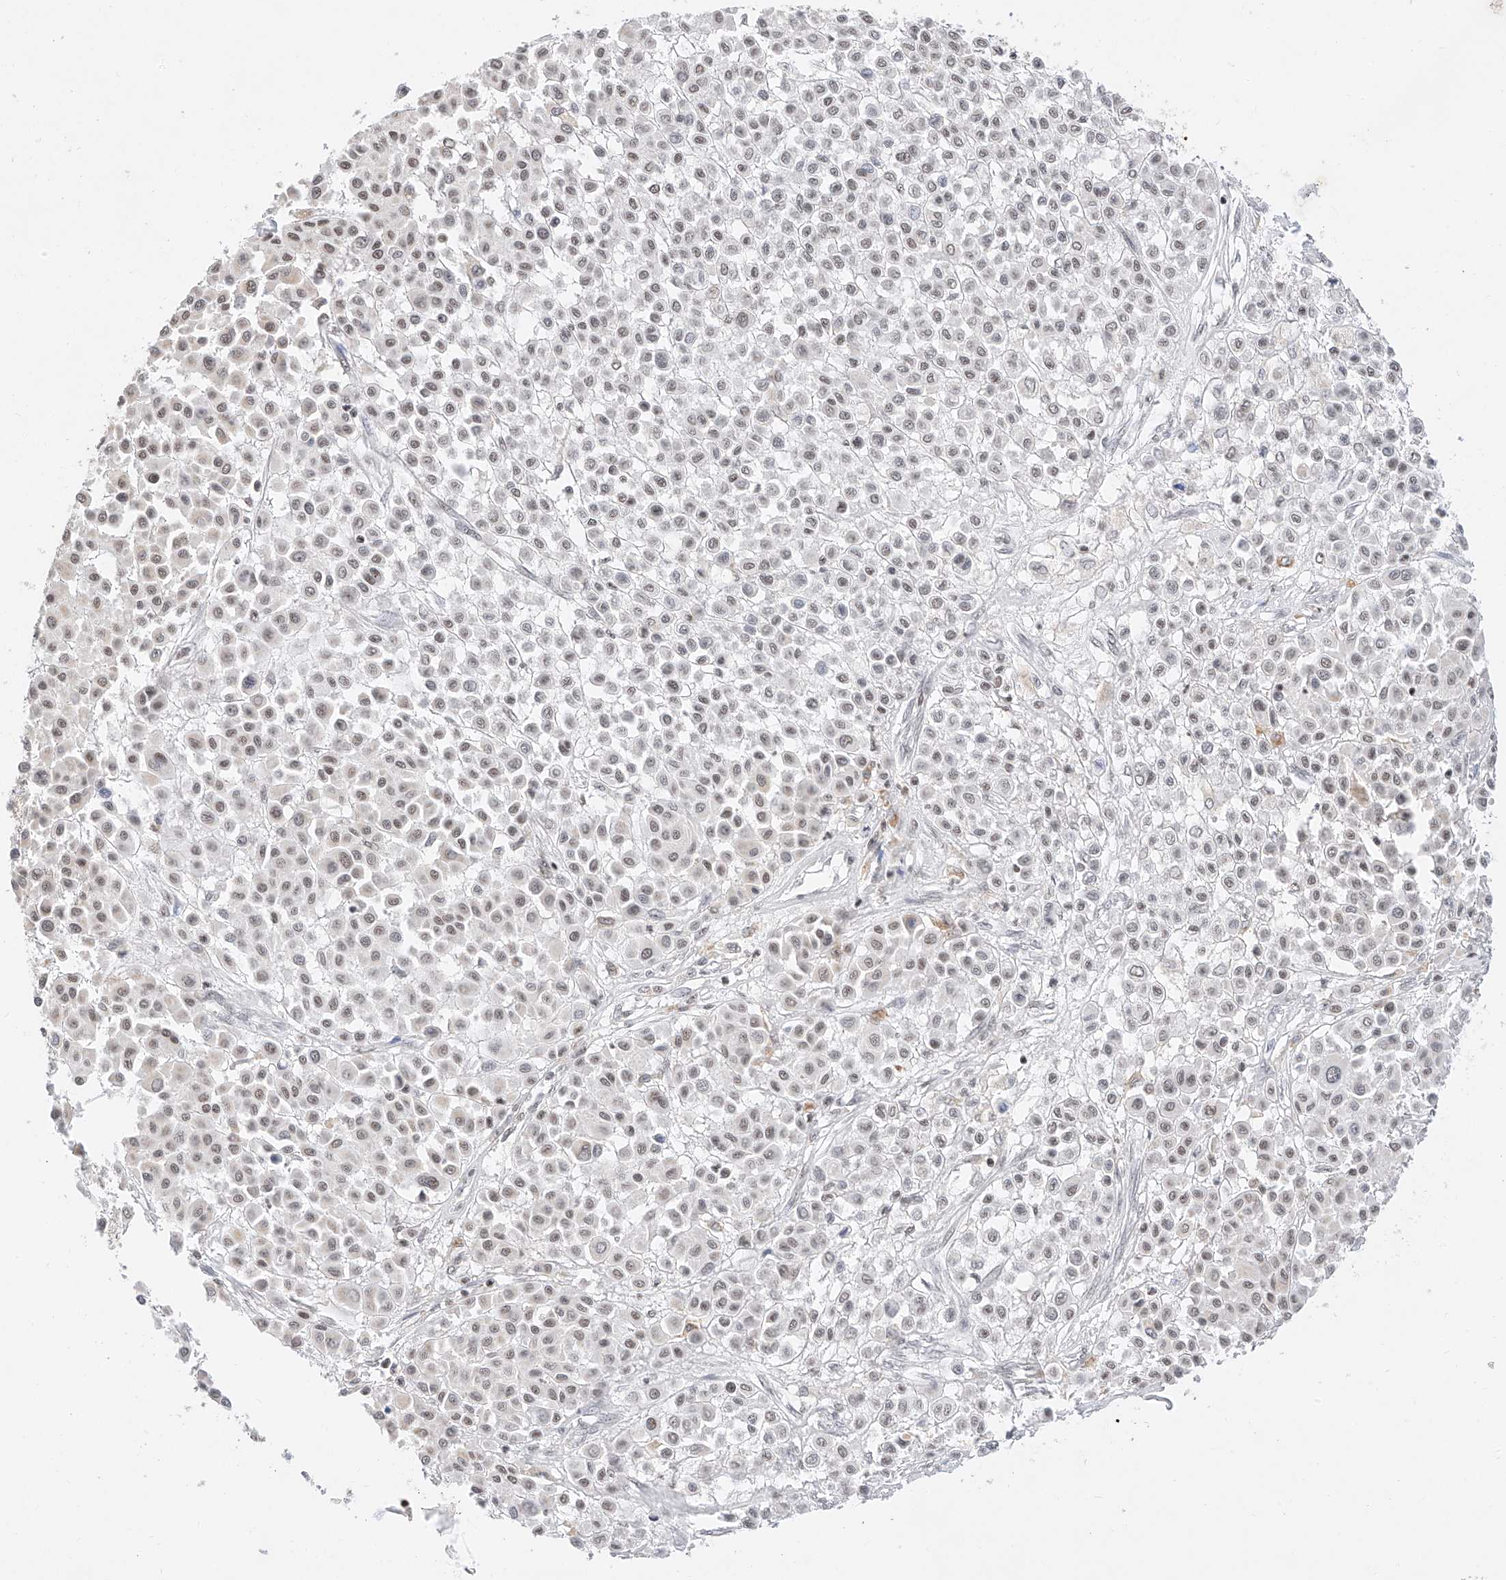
{"staining": {"intensity": "weak", "quantity": "25%-75%", "location": "nuclear"}, "tissue": "melanoma", "cell_type": "Tumor cells", "image_type": "cancer", "snomed": [{"axis": "morphology", "description": "Malignant melanoma, Metastatic site"}, {"axis": "topography", "description": "Soft tissue"}], "caption": "A low amount of weak nuclear positivity is appreciated in approximately 25%-75% of tumor cells in melanoma tissue.", "gene": "NRF1", "patient": {"sex": "male", "age": 41}}